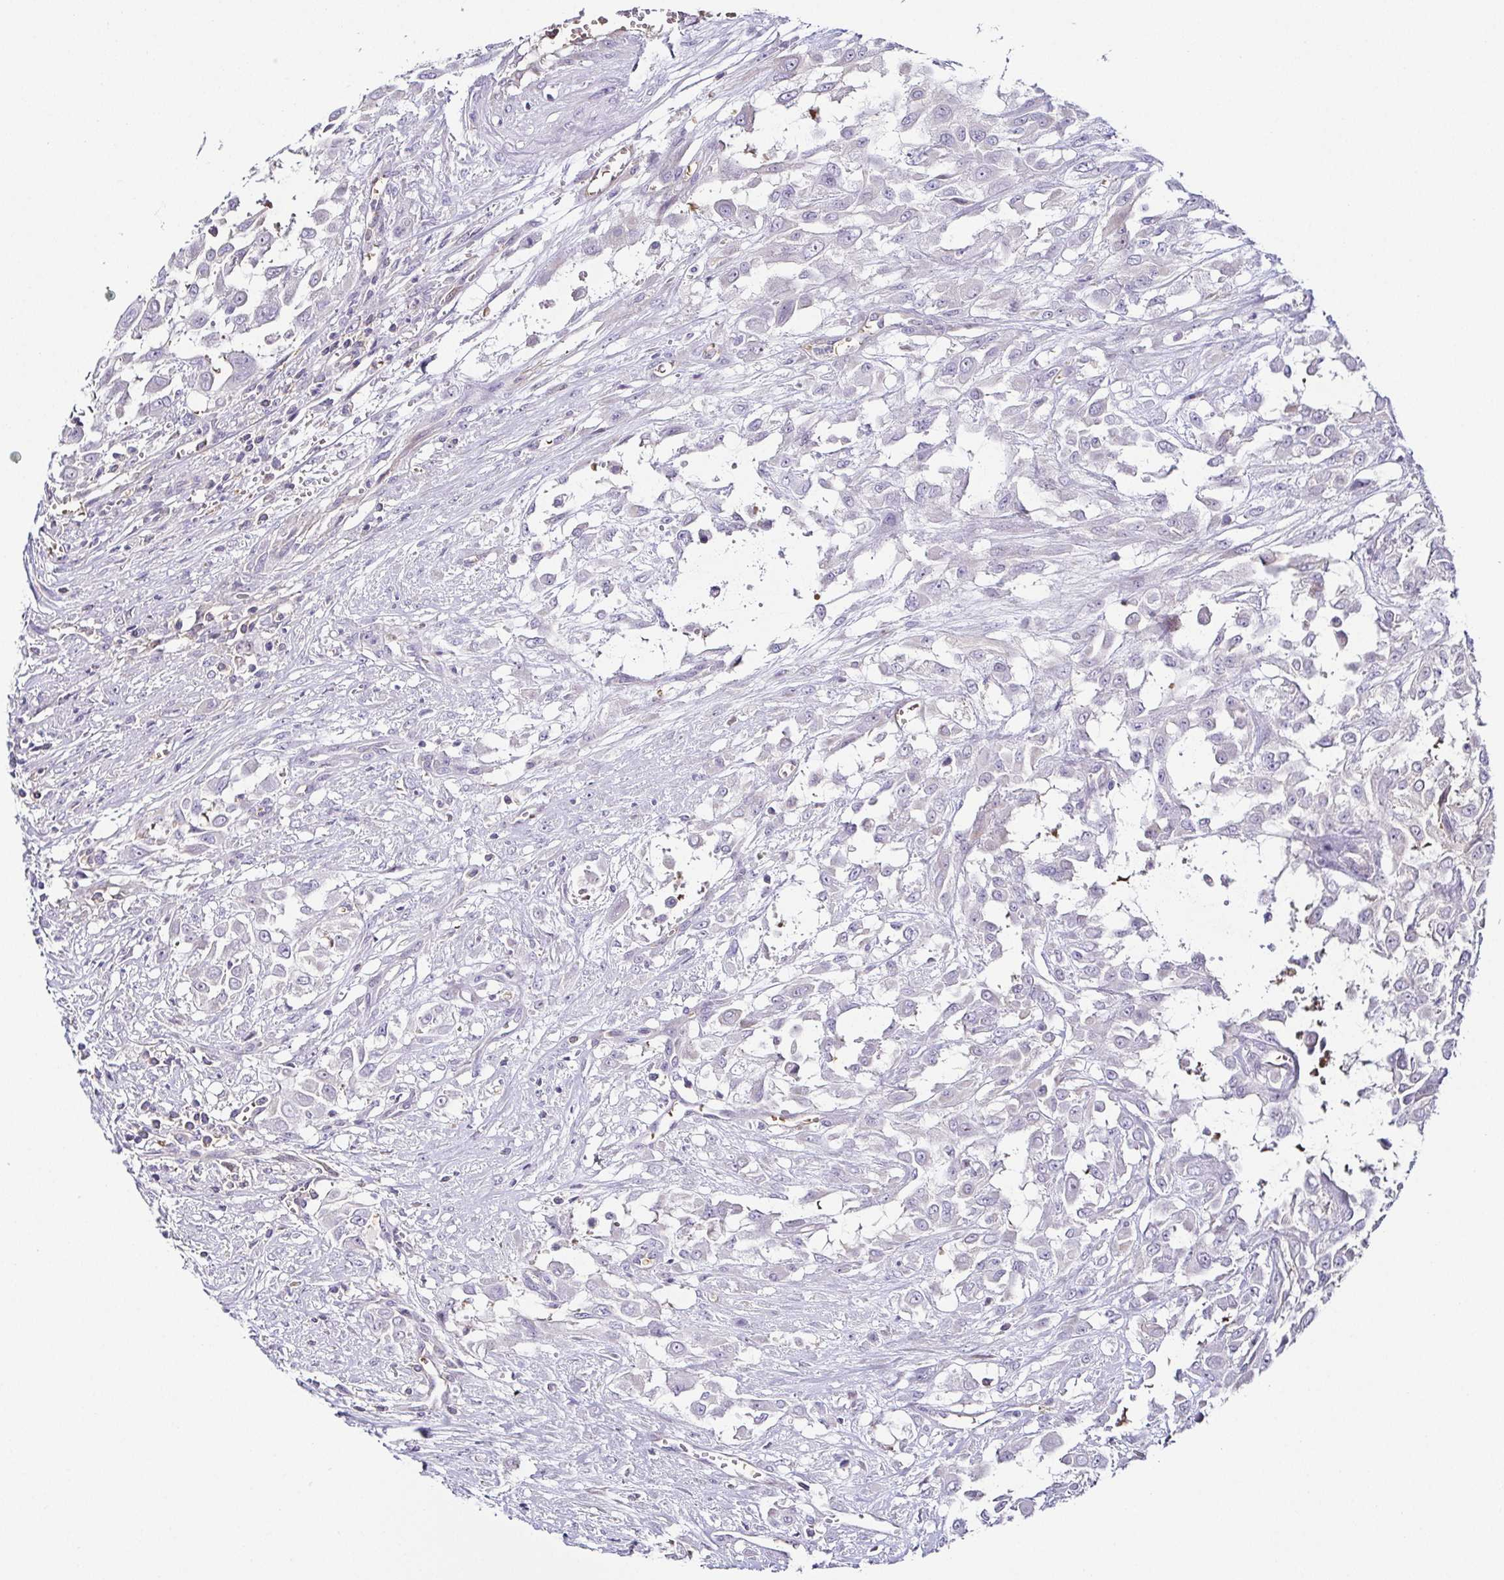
{"staining": {"intensity": "negative", "quantity": "none", "location": "none"}, "tissue": "urothelial cancer", "cell_type": "Tumor cells", "image_type": "cancer", "snomed": [{"axis": "morphology", "description": "Urothelial carcinoma, High grade"}, {"axis": "topography", "description": "Urinary bladder"}], "caption": "A histopathology image of high-grade urothelial carcinoma stained for a protein reveals no brown staining in tumor cells. The staining was performed using DAB (3,3'-diaminobenzidine) to visualize the protein expression in brown, while the nuclei were stained in blue with hematoxylin (Magnification: 20x).", "gene": "FAM162B", "patient": {"sex": "male", "age": 57}}